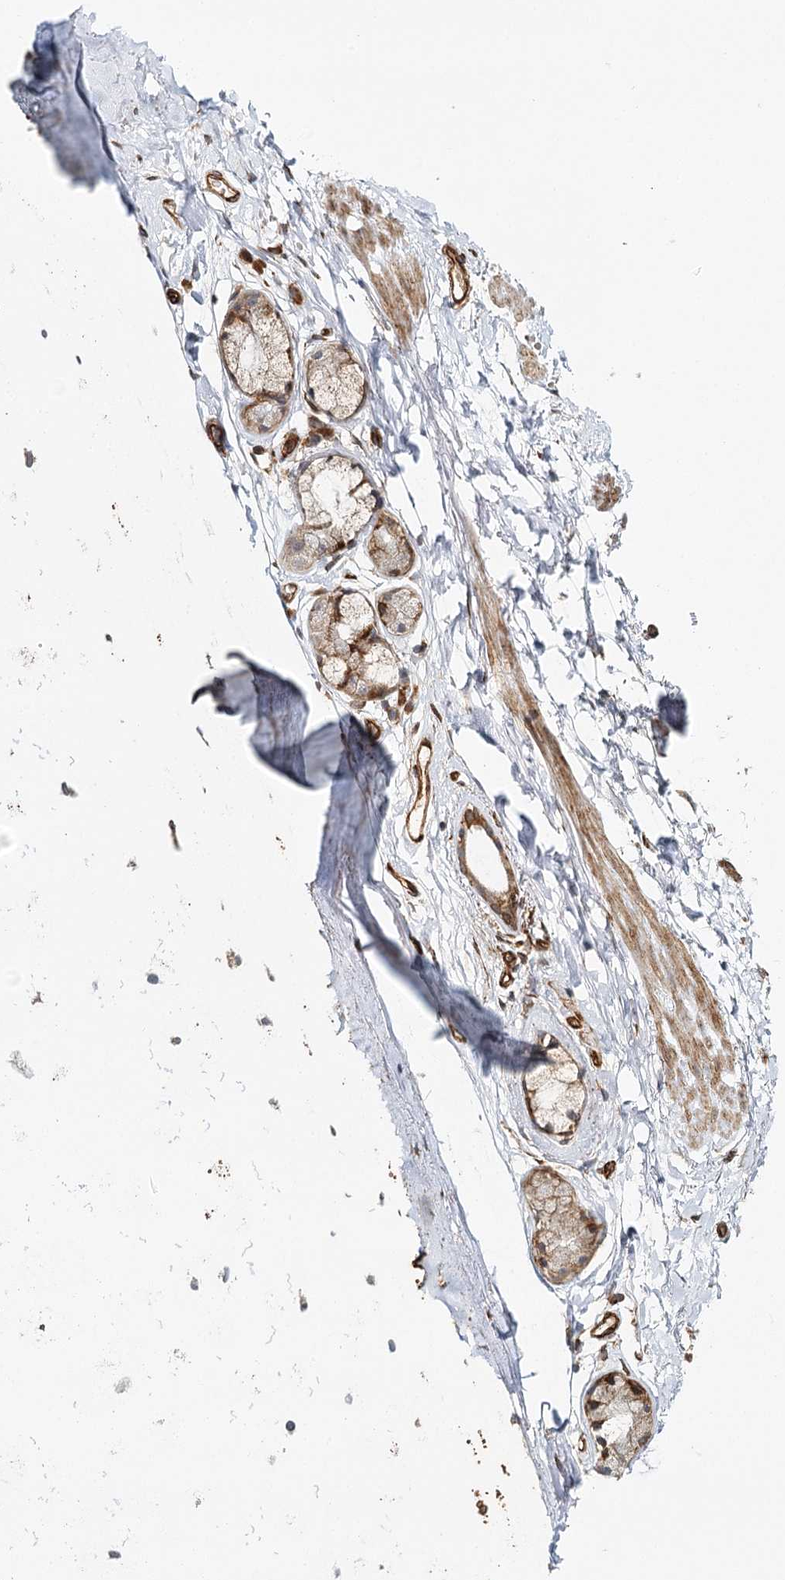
{"staining": {"intensity": "moderate", "quantity": "25%-75%", "location": "cytoplasmic/membranous"}, "tissue": "adipose tissue", "cell_type": "Adipocytes", "image_type": "normal", "snomed": [{"axis": "morphology", "description": "Normal tissue, NOS"}, {"axis": "topography", "description": "Lymph node"}, {"axis": "topography", "description": "Bronchus"}], "caption": "Approximately 25%-75% of adipocytes in unremarkable human adipose tissue display moderate cytoplasmic/membranous protein positivity as visualized by brown immunohistochemical staining.", "gene": "MKNK1", "patient": {"sex": "male", "age": 63}}